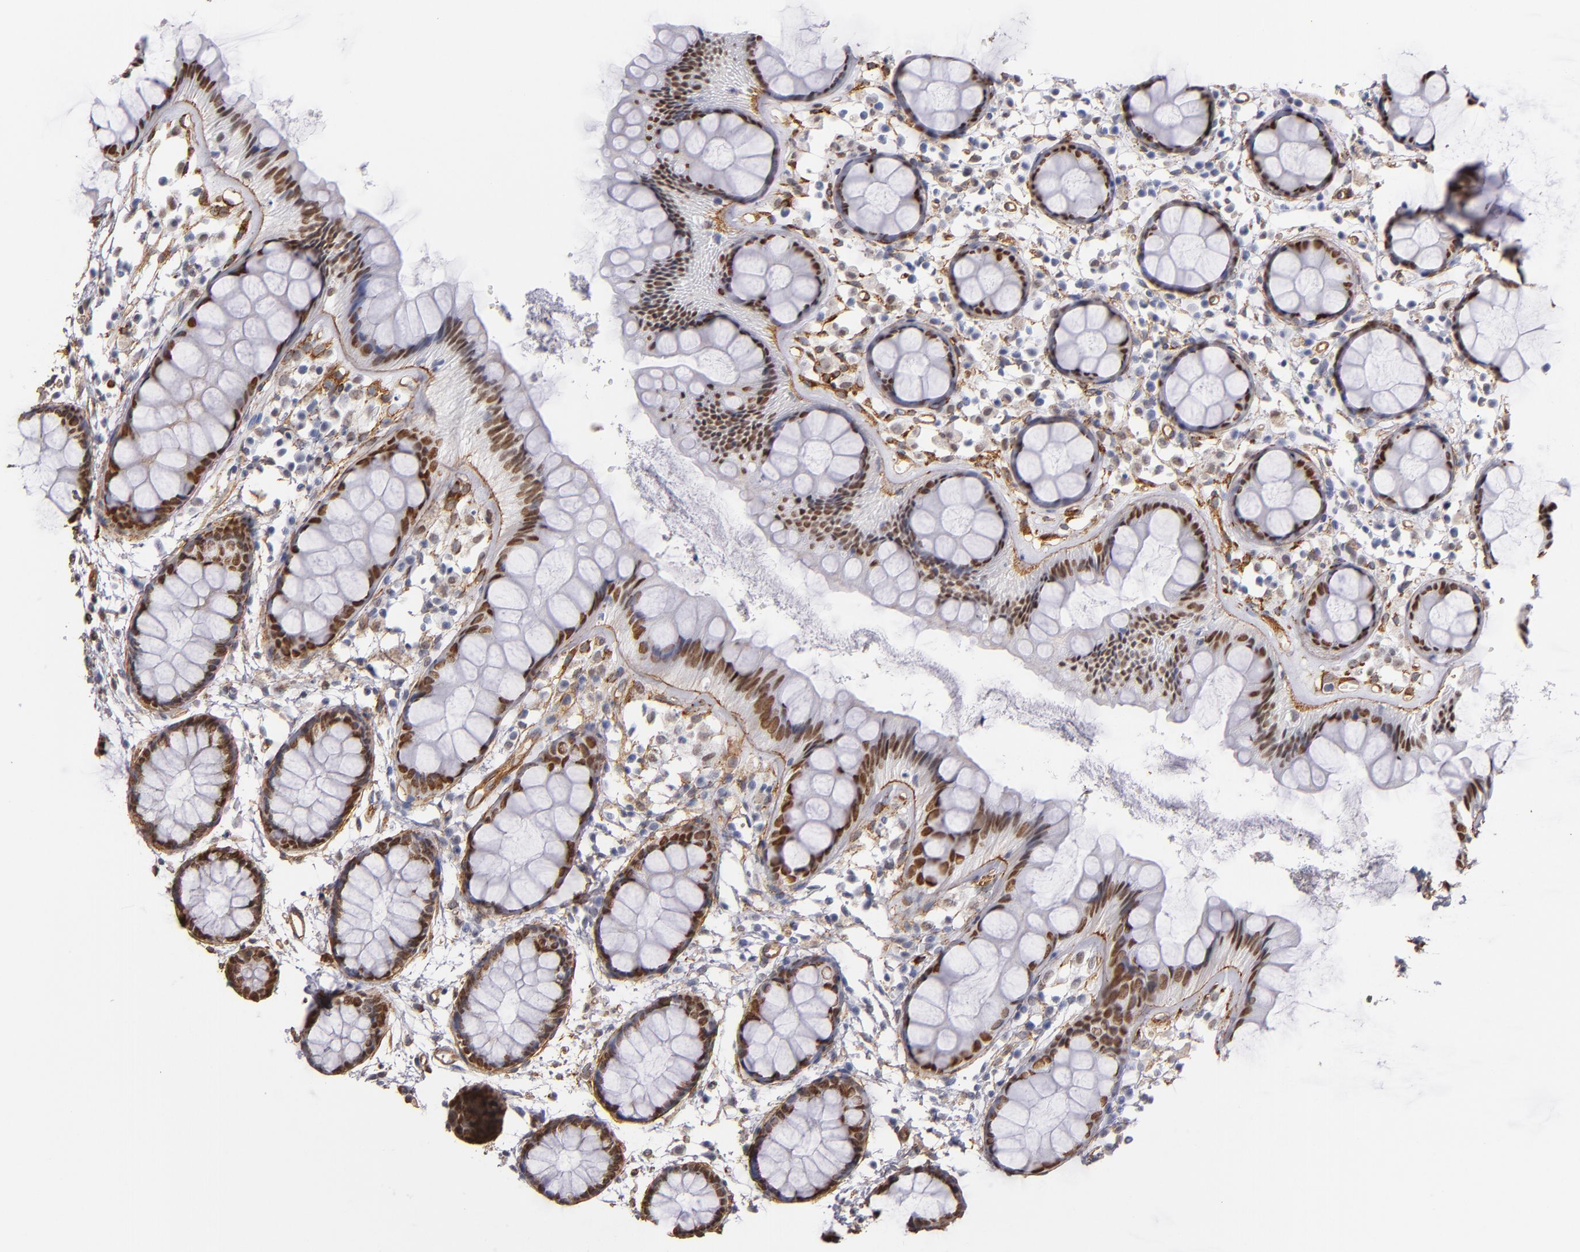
{"staining": {"intensity": "moderate", "quantity": "25%-75%", "location": "cytoplasmic/membranous,nuclear"}, "tissue": "rectum", "cell_type": "Glandular cells", "image_type": "normal", "snomed": [{"axis": "morphology", "description": "Normal tissue, NOS"}, {"axis": "topography", "description": "Rectum"}], "caption": "Brown immunohistochemical staining in benign rectum shows moderate cytoplasmic/membranous,nuclear staining in approximately 25%-75% of glandular cells.", "gene": "LAMC1", "patient": {"sex": "female", "age": 66}}